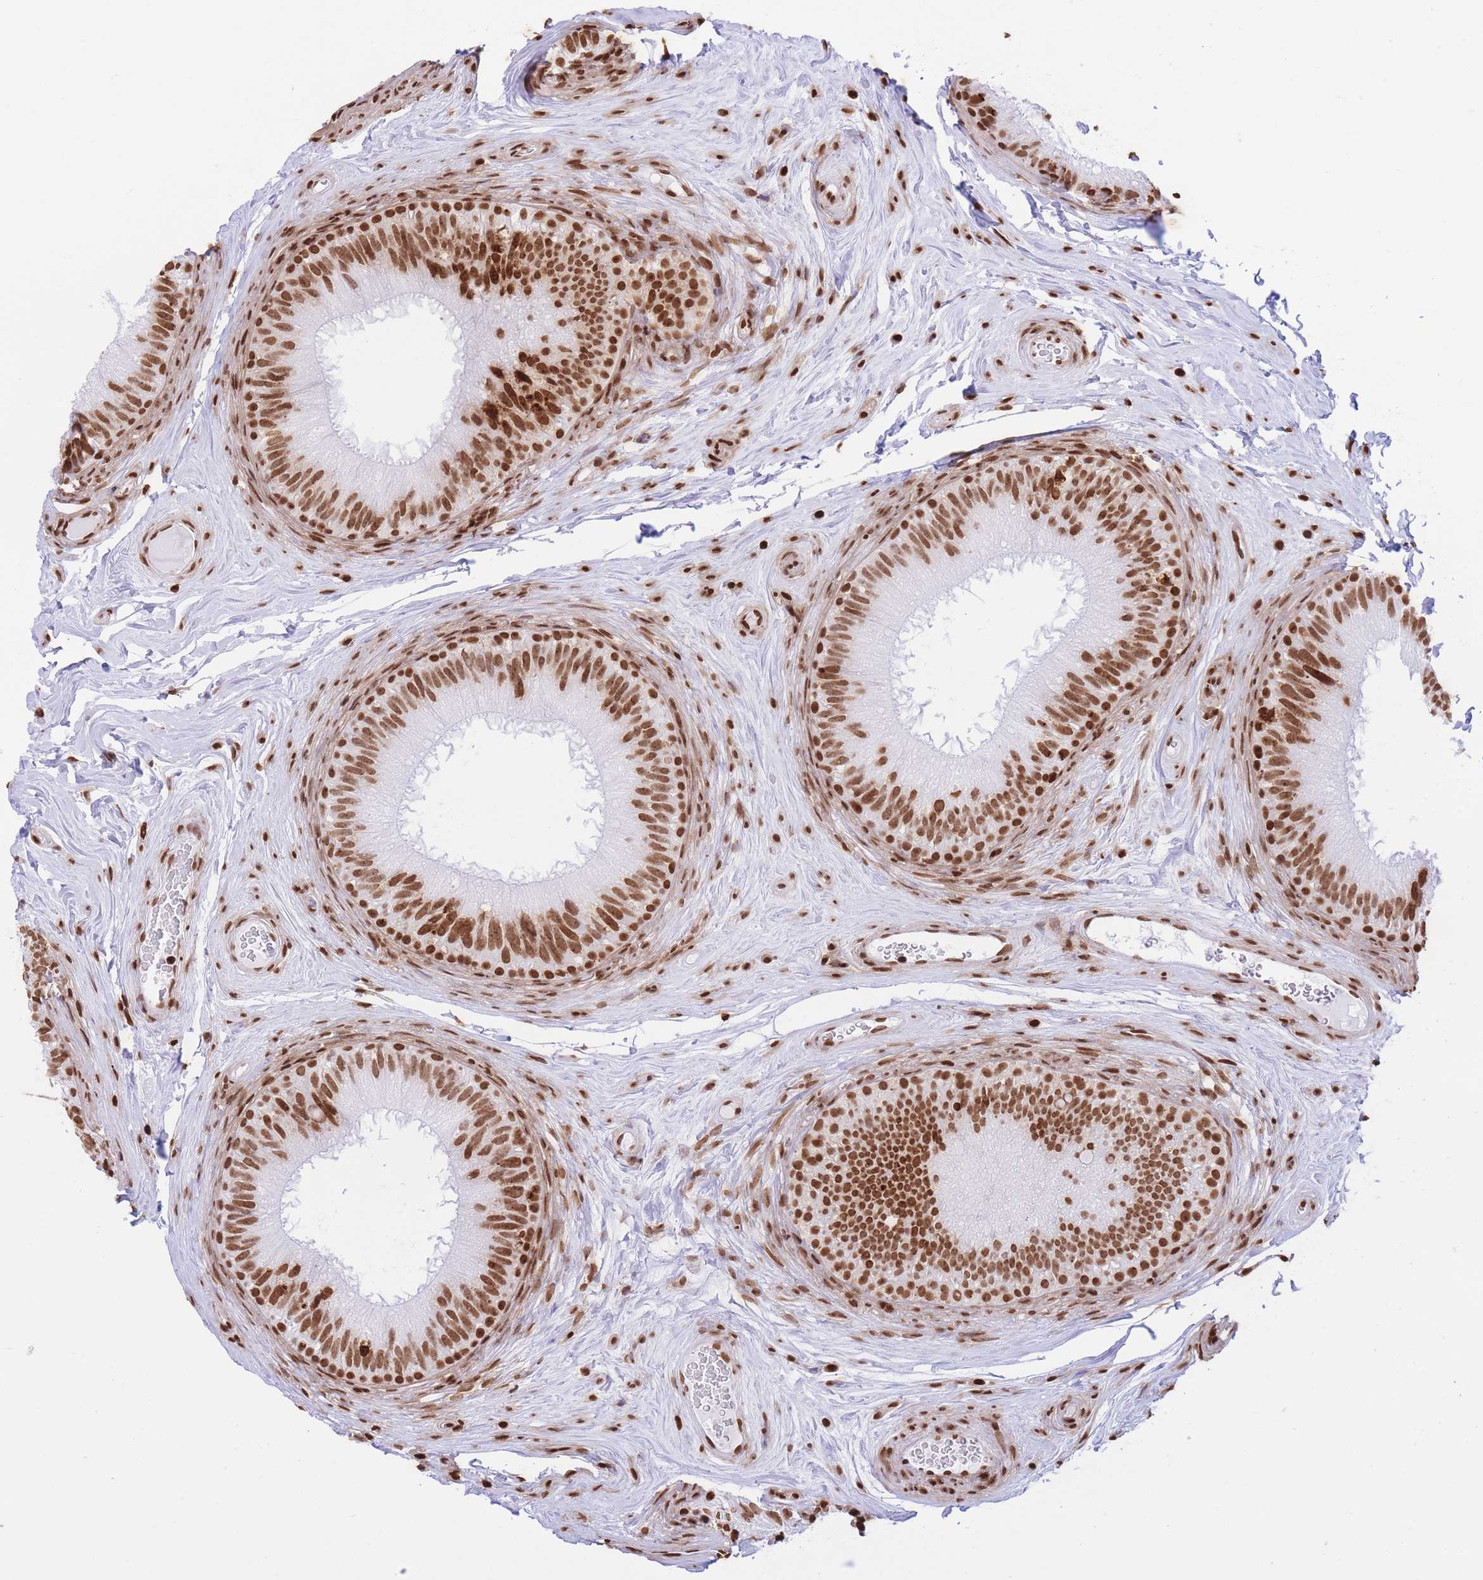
{"staining": {"intensity": "strong", "quantity": ">75%", "location": "nuclear"}, "tissue": "epididymis", "cell_type": "Glandular cells", "image_type": "normal", "snomed": [{"axis": "morphology", "description": "Normal tissue, NOS"}, {"axis": "topography", "description": "Epididymis"}], "caption": "Protein analysis of unremarkable epididymis exhibits strong nuclear positivity in about >75% of glandular cells. The protein of interest is shown in brown color, while the nuclei are stained blue.", "gene": "H2BC10", "patient": {"sex": "male", "age": 34}}